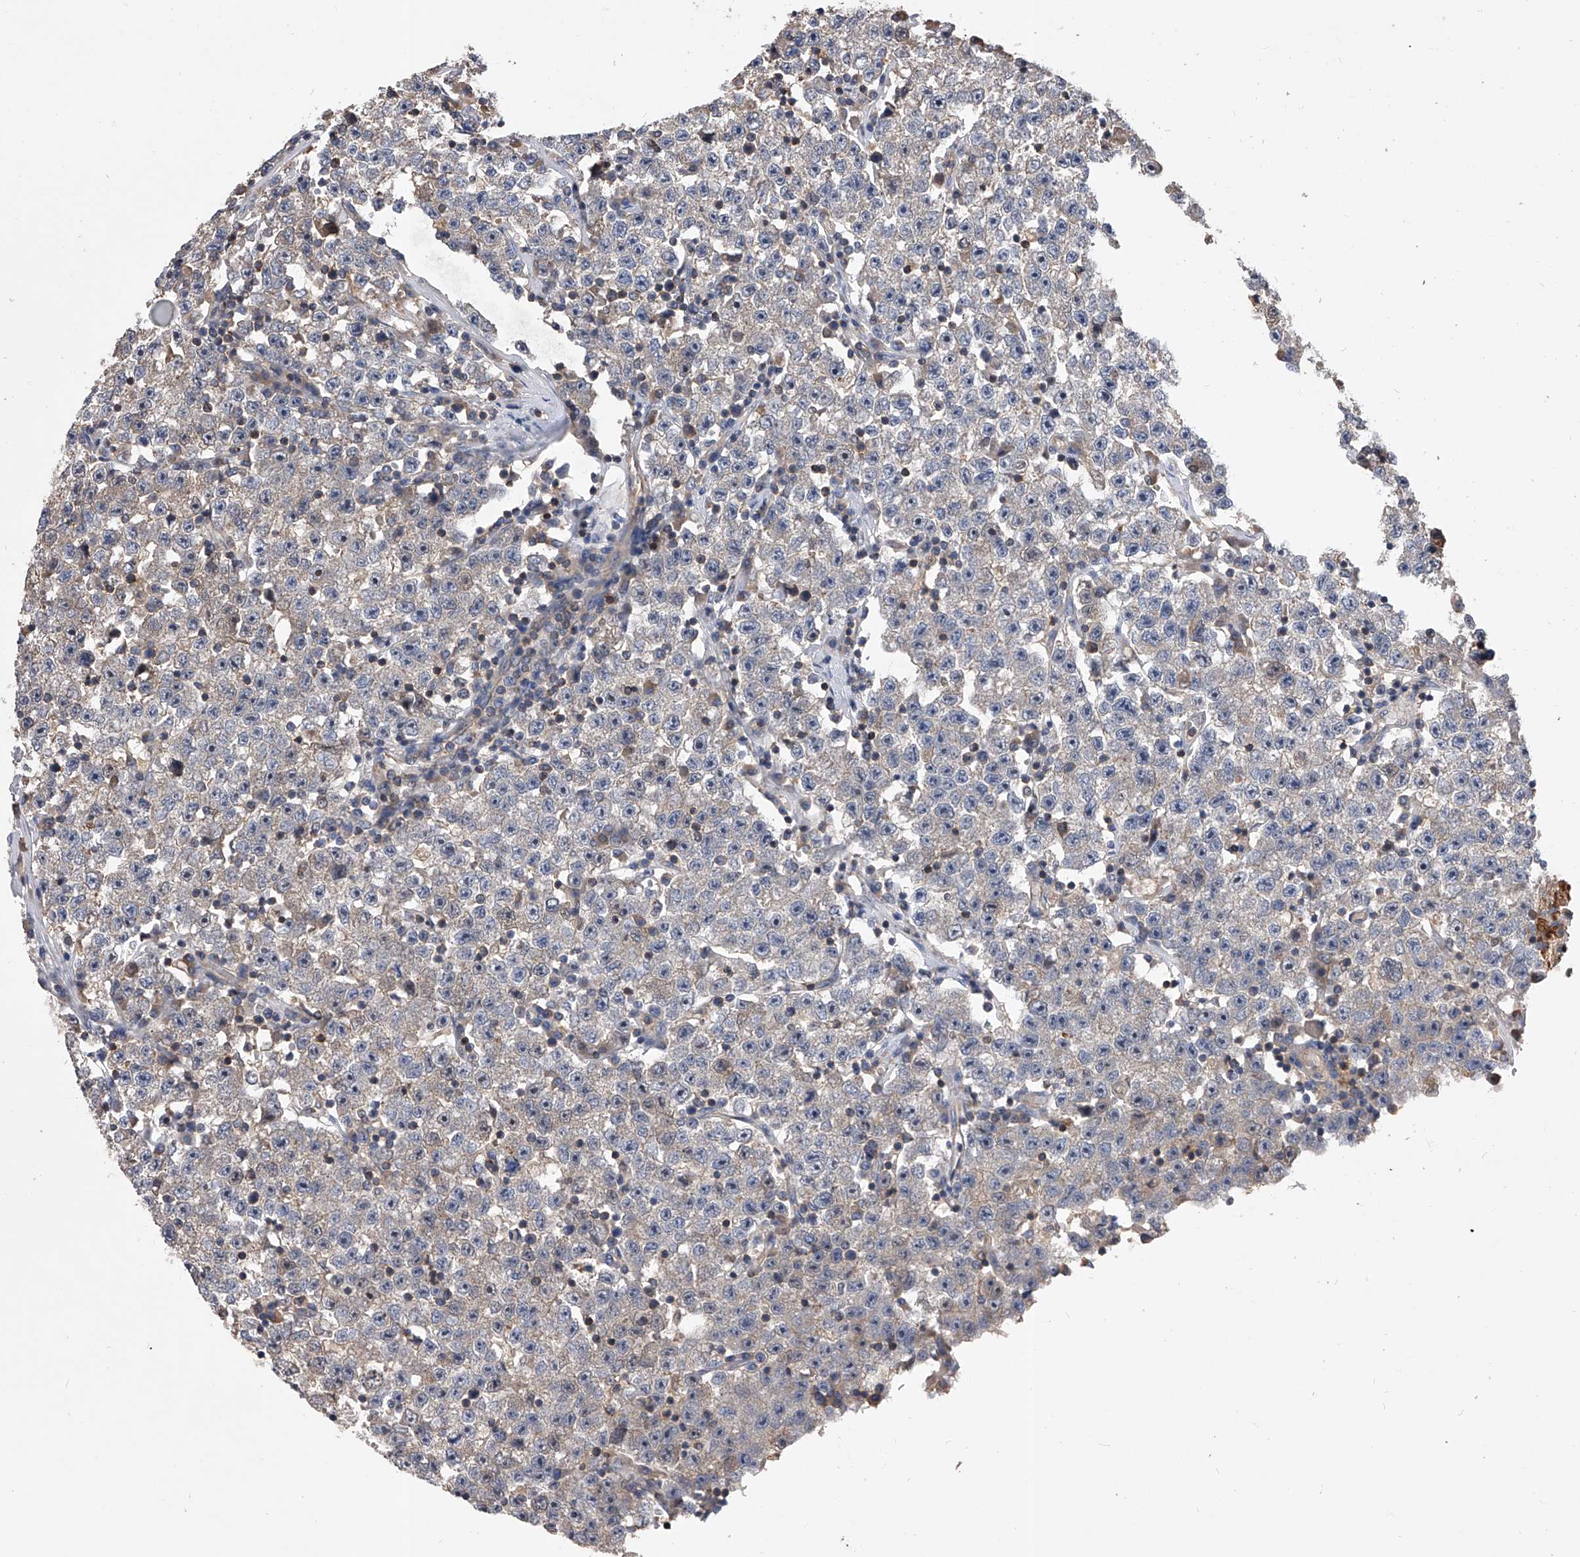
{"staining": {"intensity": "weak", "quantity": "25%-75%", "location": "cytoplasmic/membranous"}, "tissue": "testis cancer", "cell_type": "Tumor cells", "image_type": "cancer", "snomed": [{"axis": "morphology", "description": "Seminoma, NOS"}, {"axis": "topography", "description": "Testis"}], "caption": "Tumor cells show low levels of weak cytoplasmic/membranous staining in about 25%-75% of cells in testis cancer (seminoma). The protein is shown in brown color, while the nuclei are stained blue.", "gene": "CUL7", "patient": {"sex": "male", "age": 22}}